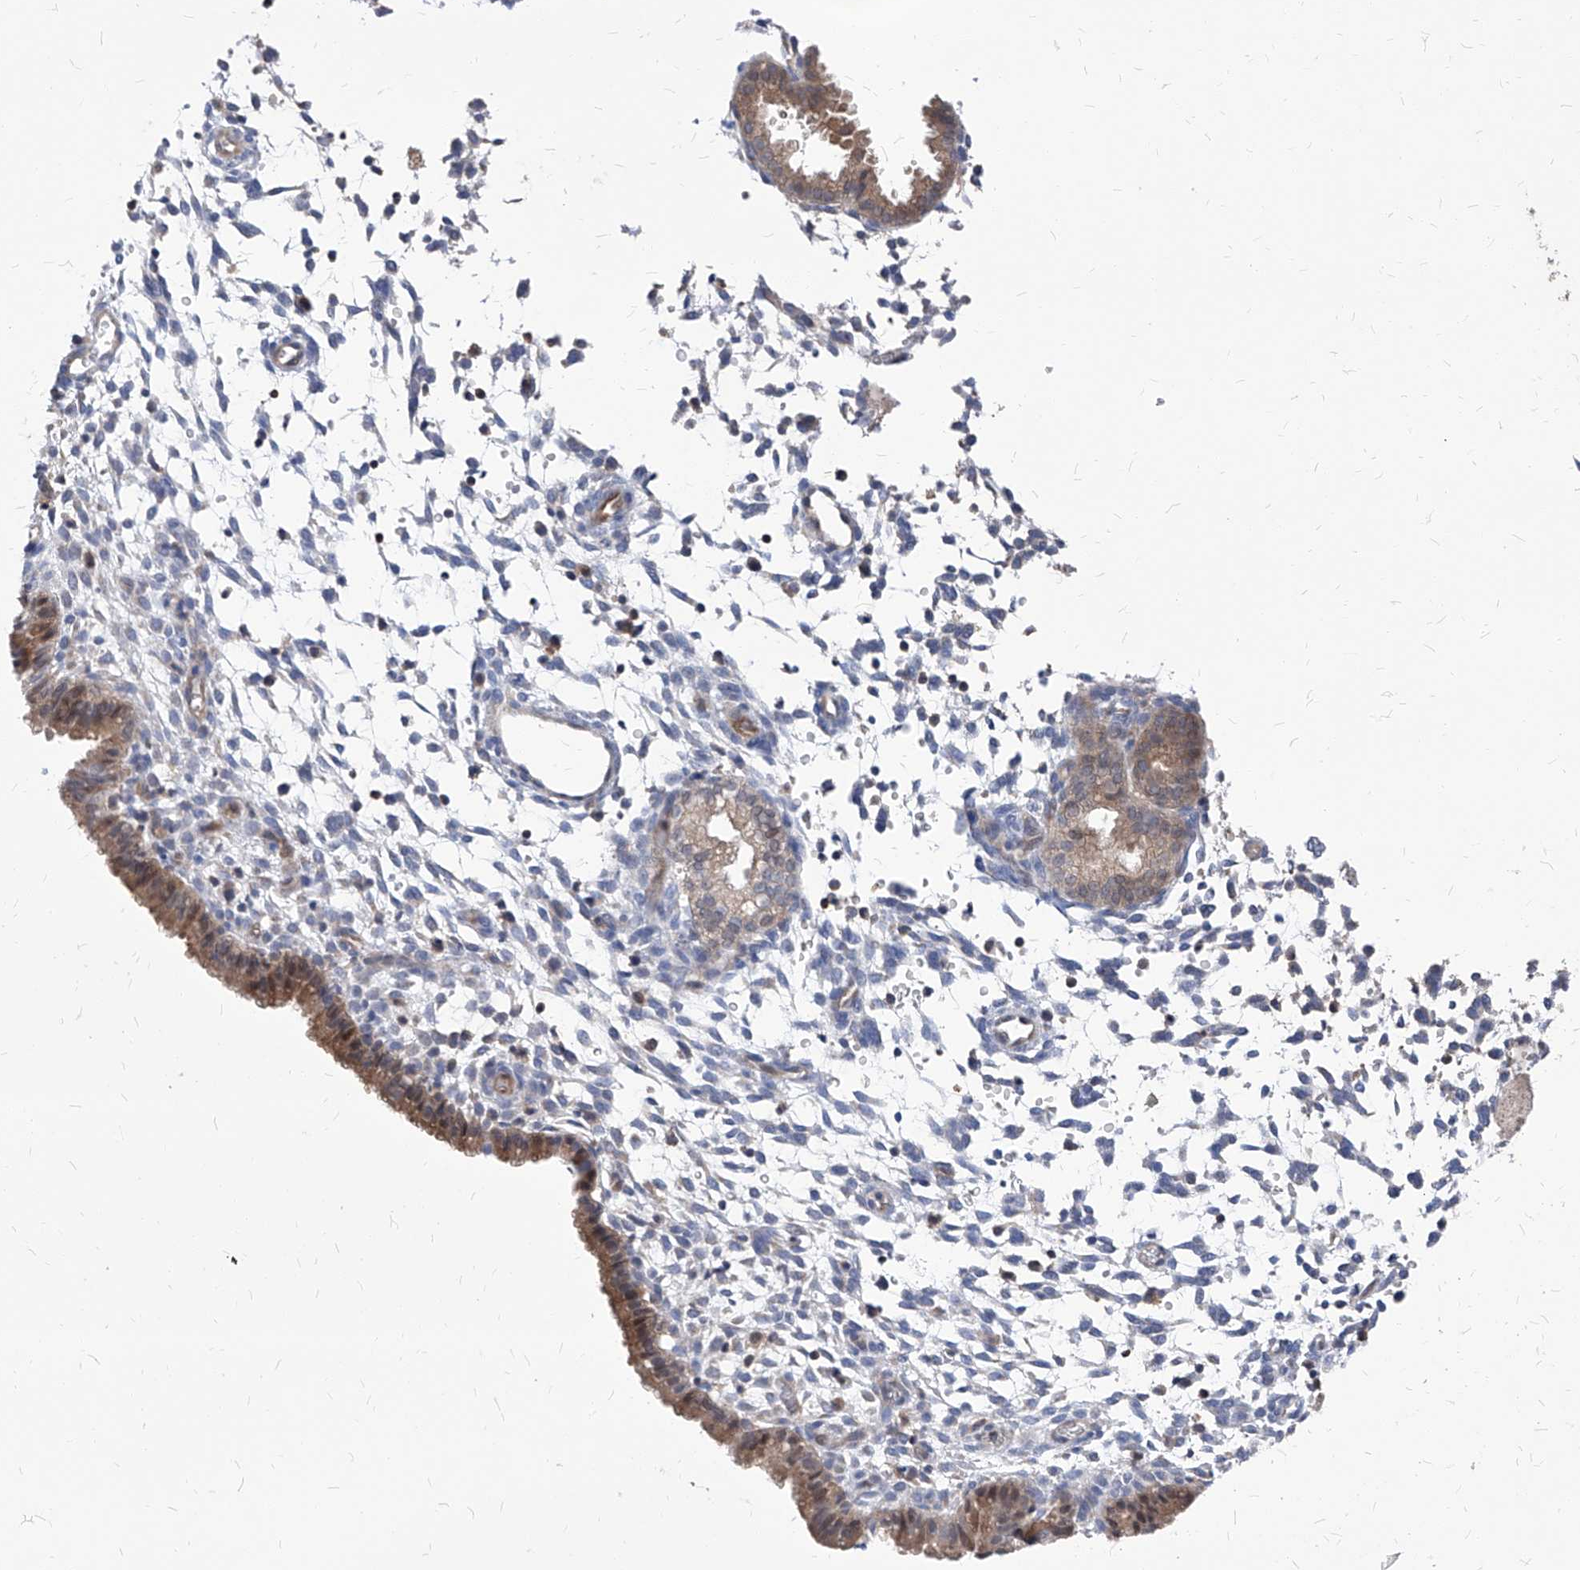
{"staining": {"intensity": "negative", "quantity": "none", "location": "none"}, "tissue": "endometrium", "cell_type": "Cells in endometrial stroma", "image_type": "normal", "snomed": [{"axis": "morphology", "description": "Normal tissue, NOS"}, {"axis": "topography", "description": "Endometrium"}], "caption": "Cells in endometrial stroma show no significant positivity in unremarkable endometrium.", "gene": "ABRACL", "patient": {"sex": "female", "age": 33}}